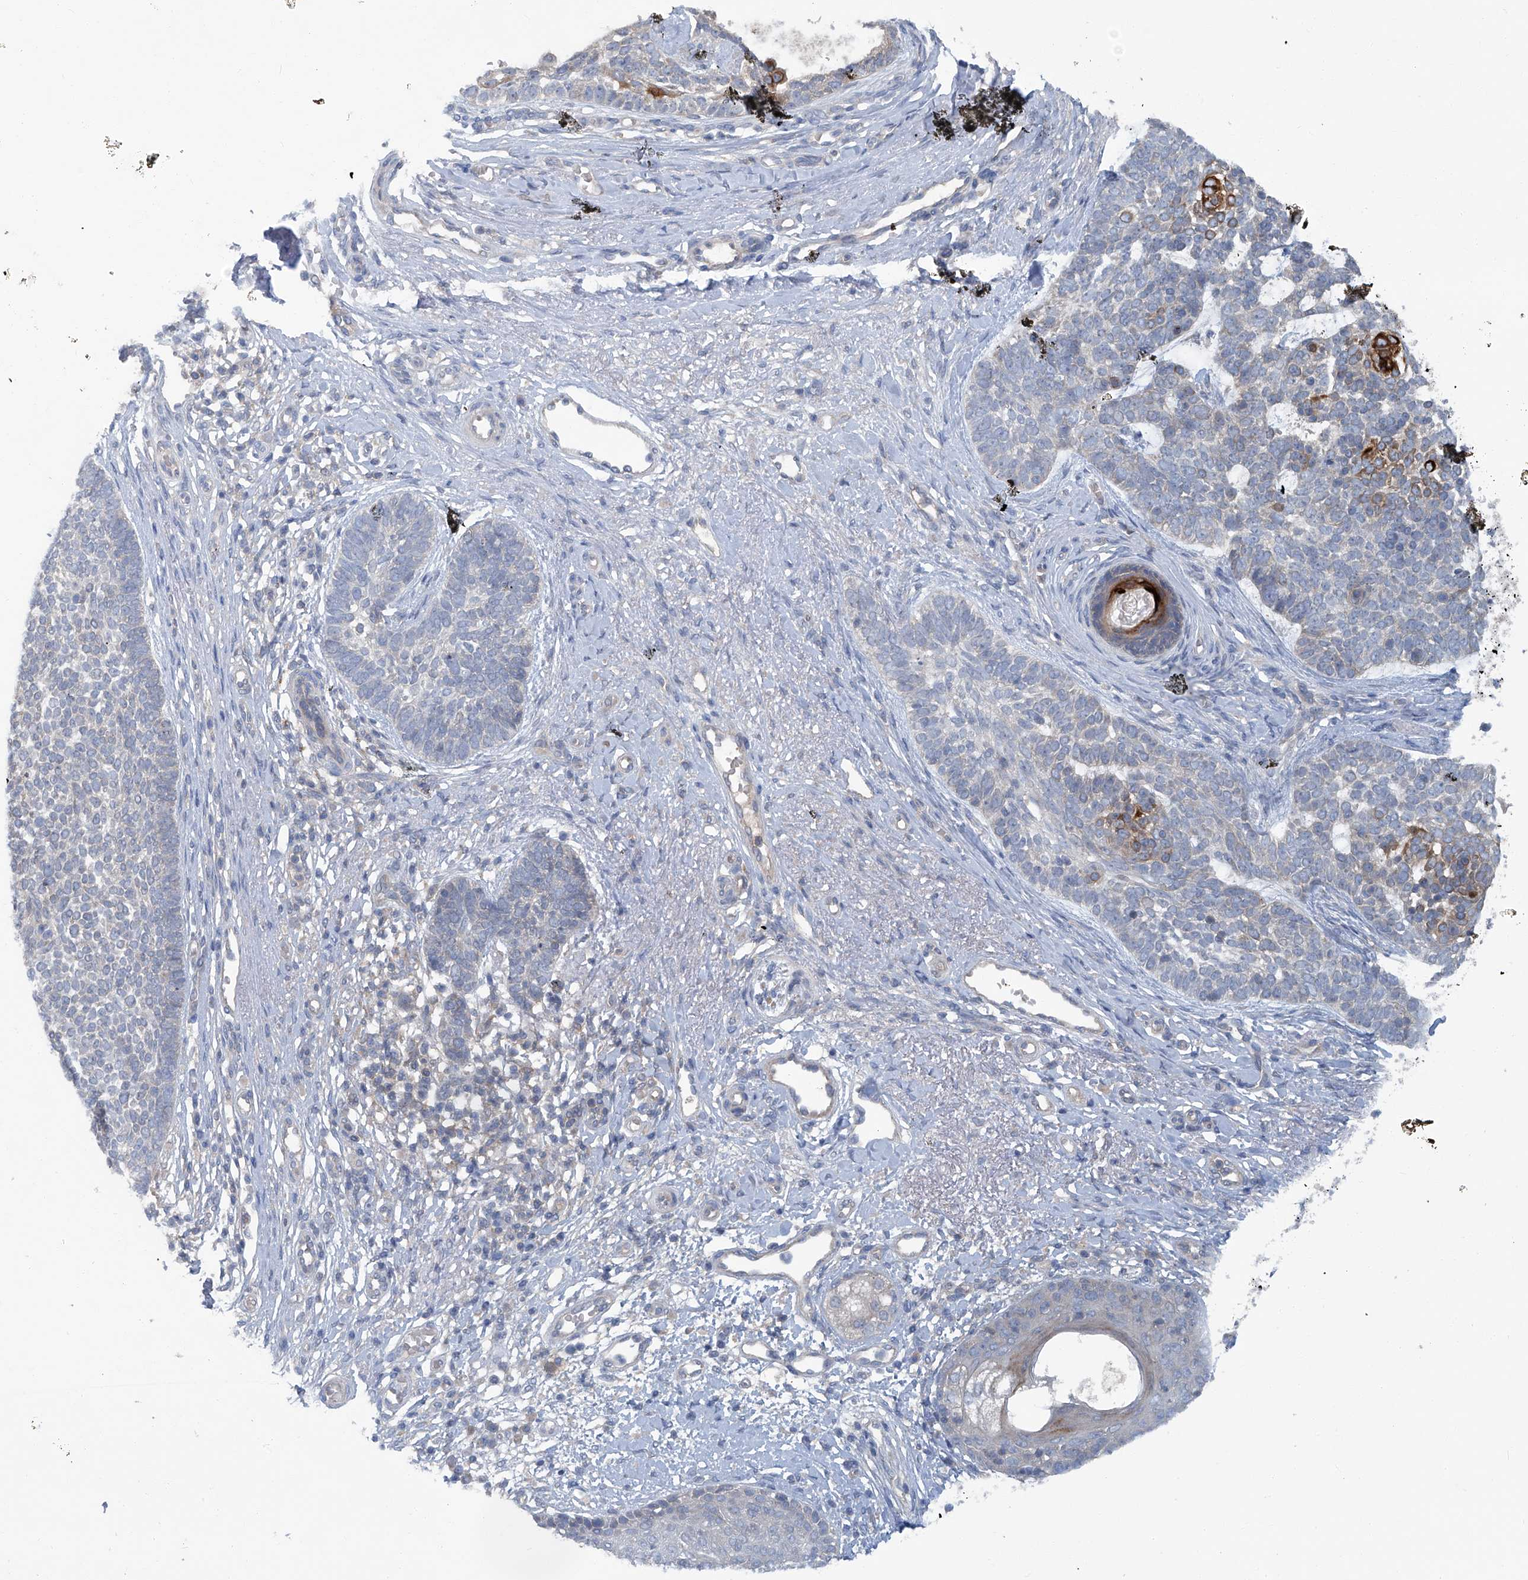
{"staining": {"intensity": "strong", "quantity": "<25%", "location": "cytoplasmic/membranous"}, "tissue": "skin cancer", "cell_type": "Tumor cells", "image_type": "cancer", "snomed": [{"axis": "morphology", "description": "Basal cell carcinoma"}, {"axis": "topography", "description": "Skin"}], "caption": "This photomicrograph shows immunohistochemistry (IHC) staining of skin cancer (basal cell carcinoma), with medium strong cytoplasmic/membranous staining in about <25% of tumor cells.", "gene": "ANKRD34A", "patient": {"sex": "female", "age": 81}}